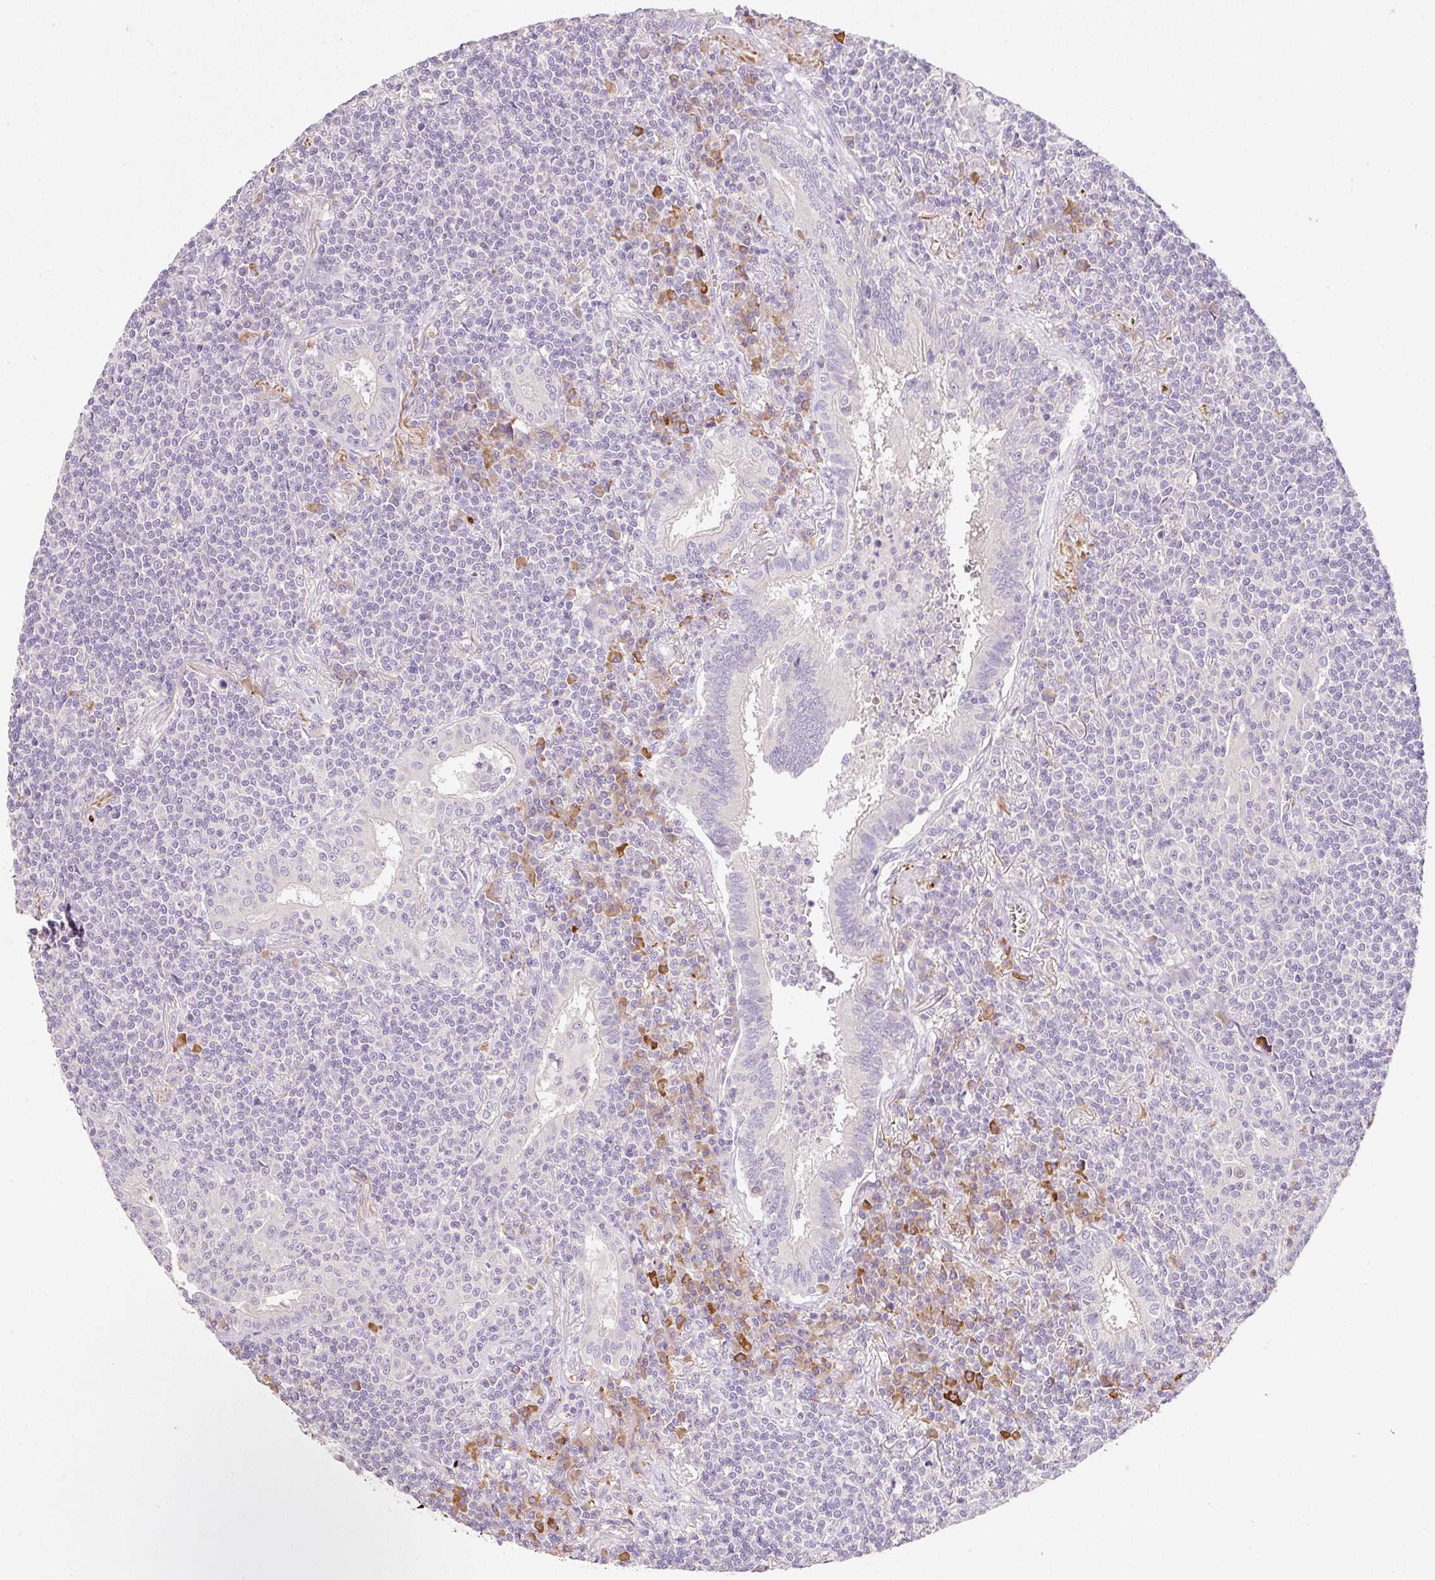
{"staining": {"intensity": "negative", "quantity": "none", "location": "none"}, "tissue": "lymphoma", "cell_type": "Tumor cells", "image_type": "cancer", "snomed": [{"axis": "morphology", "description": "Malignant lymphoma, non-Hodgkin's type, Low grade"}, {"axis": "topography", "description": "Lung"}], "caption": "Tumor cells show no significant protein positivity in lymphoma. The staining was performed using DAB to visualize the protein expression in brown, while the nuclei were stained in blue with hematoxylin (Magnification: 20x).", "gene": "TENT5C", "patient": {"sex": "female", "age": 71}}